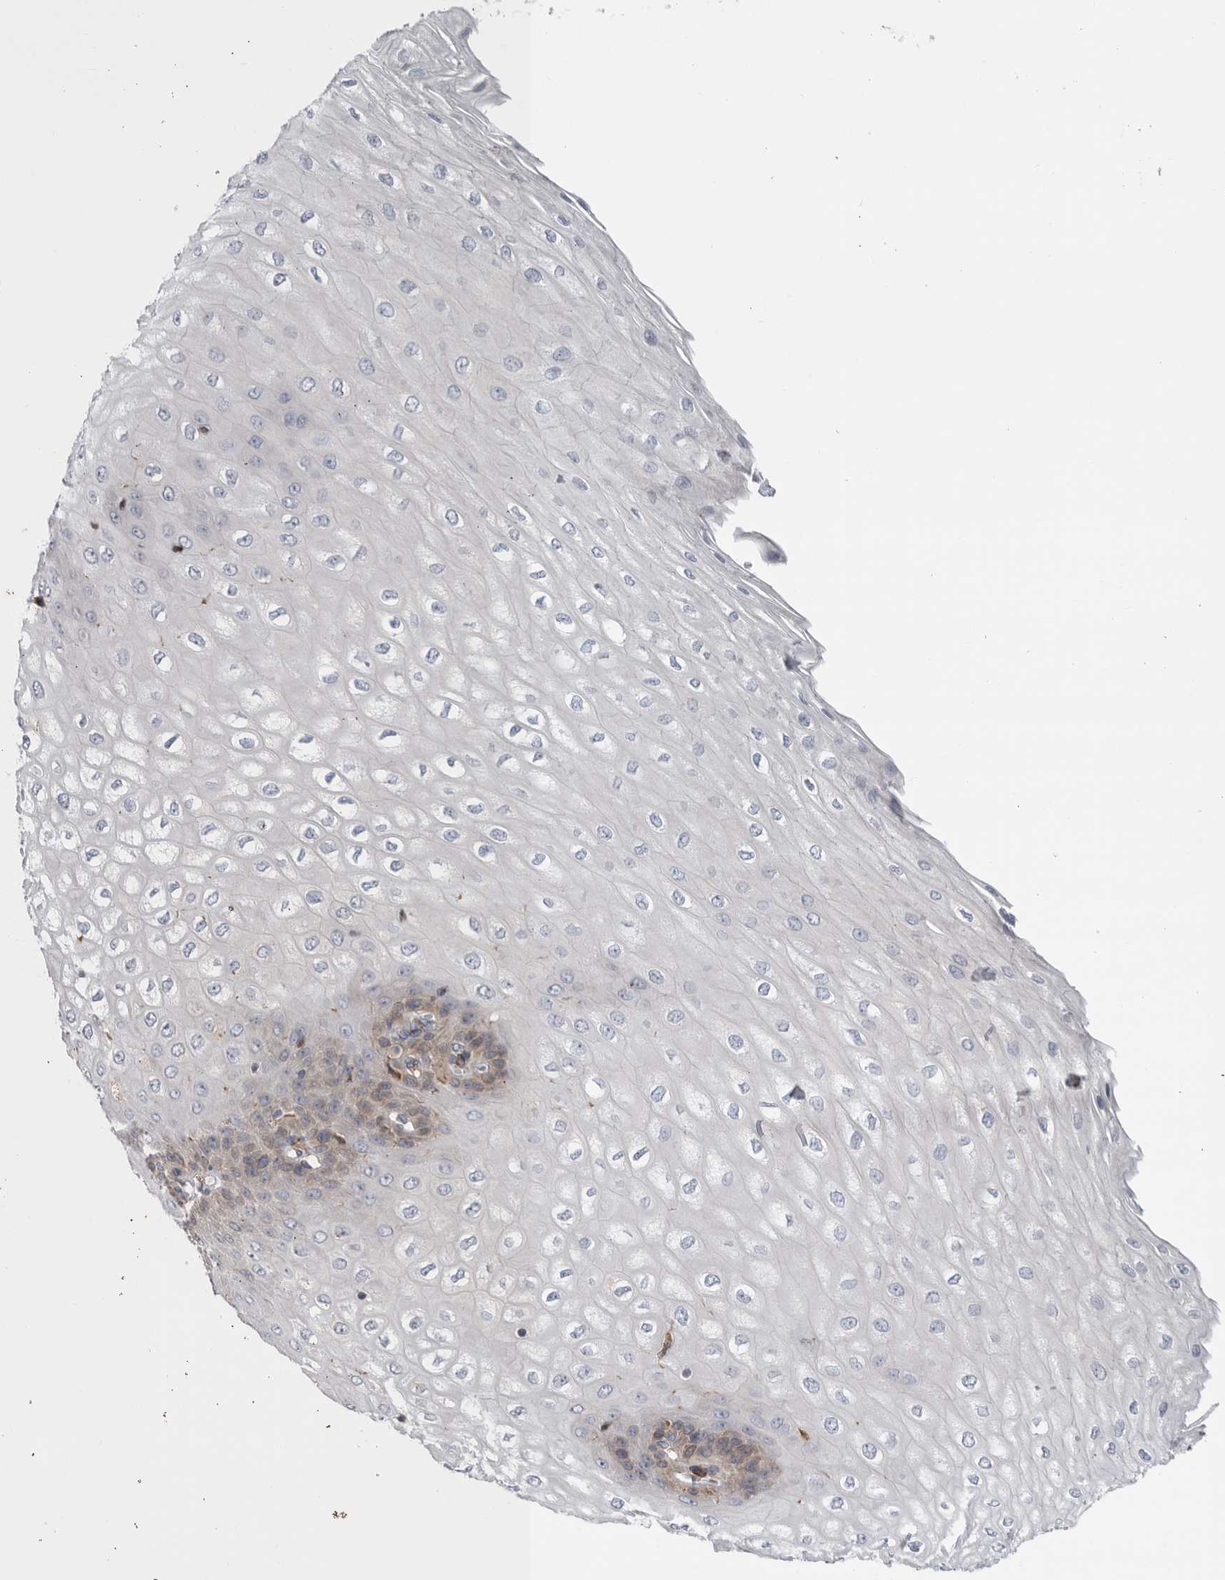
{"staining": {"intensity": "moderate", "quantity": "<25%", "location": "cytoplasmic/membranous"}, "tissue": "esophagus", "cell_type": "Squamous epithelial cells", "image_type": "normal", "snomed": [{"axis": "morphology", "description": "Normal tissue, NOS"}, {"axis": "topography", "description": "Esophagus"}], "caption": "Moderate cytoplasmic/membranous positivity is appreciated in approximately <25% of squamous epithelial cells in benign esophagus.", "gene": "GANAB", "patient": {"sex": "male", "age": 60}}